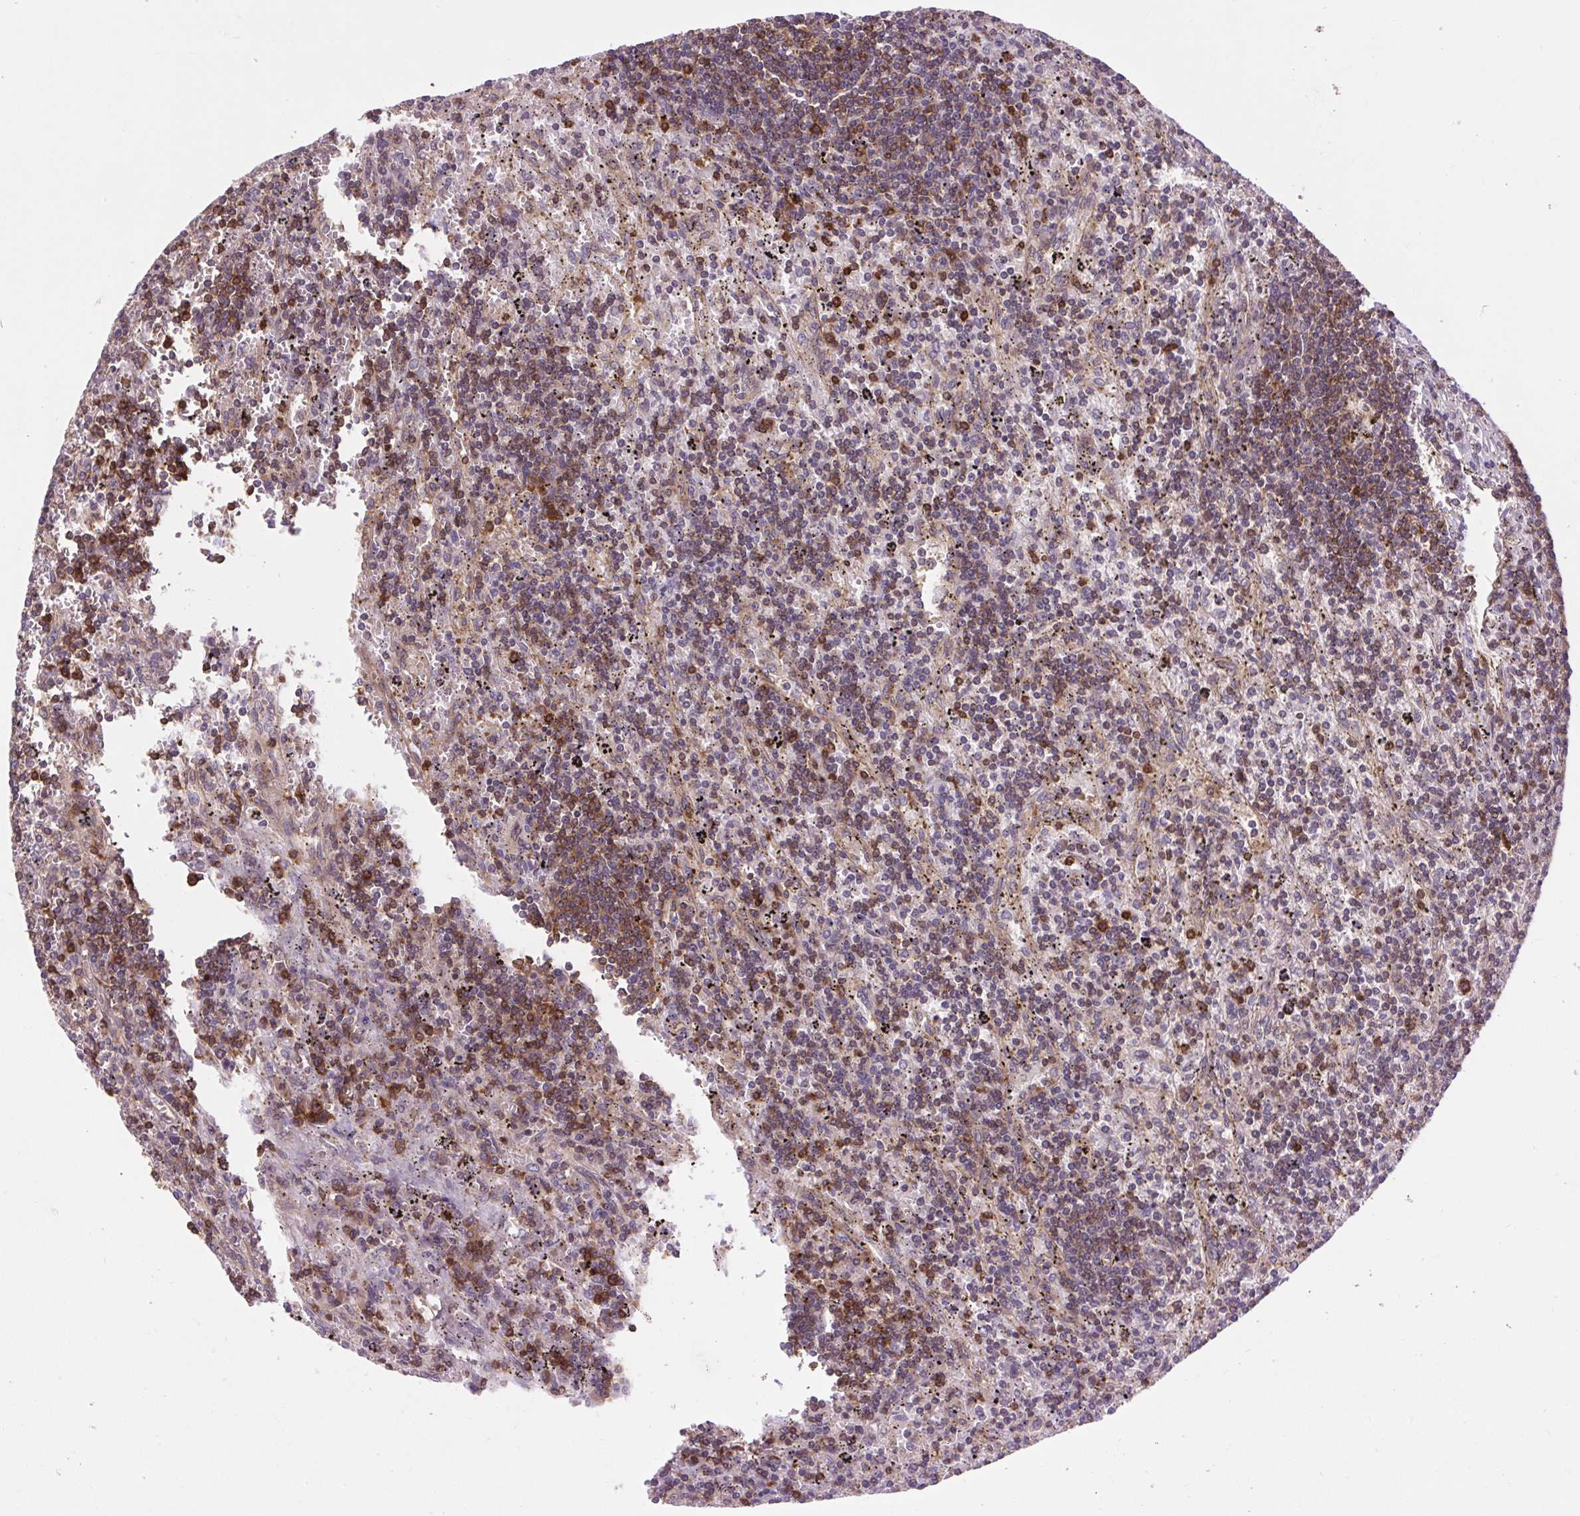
{"staining": {"intensity": "moderate", "quantity": "25%-75%", "location": "cytoplasmic/membranous"}, "tissue": "lymphoma", "cell_type": "Tumor cells", "image_type": "cancer", "snomed": [{"axis": "morphology", "description": "Malignant lymphoma, non-Hodgkin's type, Low grade"}, {"axis": "topography", "description": "Spleen"}], "caption": "Immunohistochemistry (IHC) (DAB) staining of human low-grade malignant lymphoma, non-Hodgkin's type displays moderate cytoplasmic/membranous protein expression in approximately 25%-75% of tumor cells.", "gene": "PLCG1", "patient": {"sex": "male", "age": 76}}